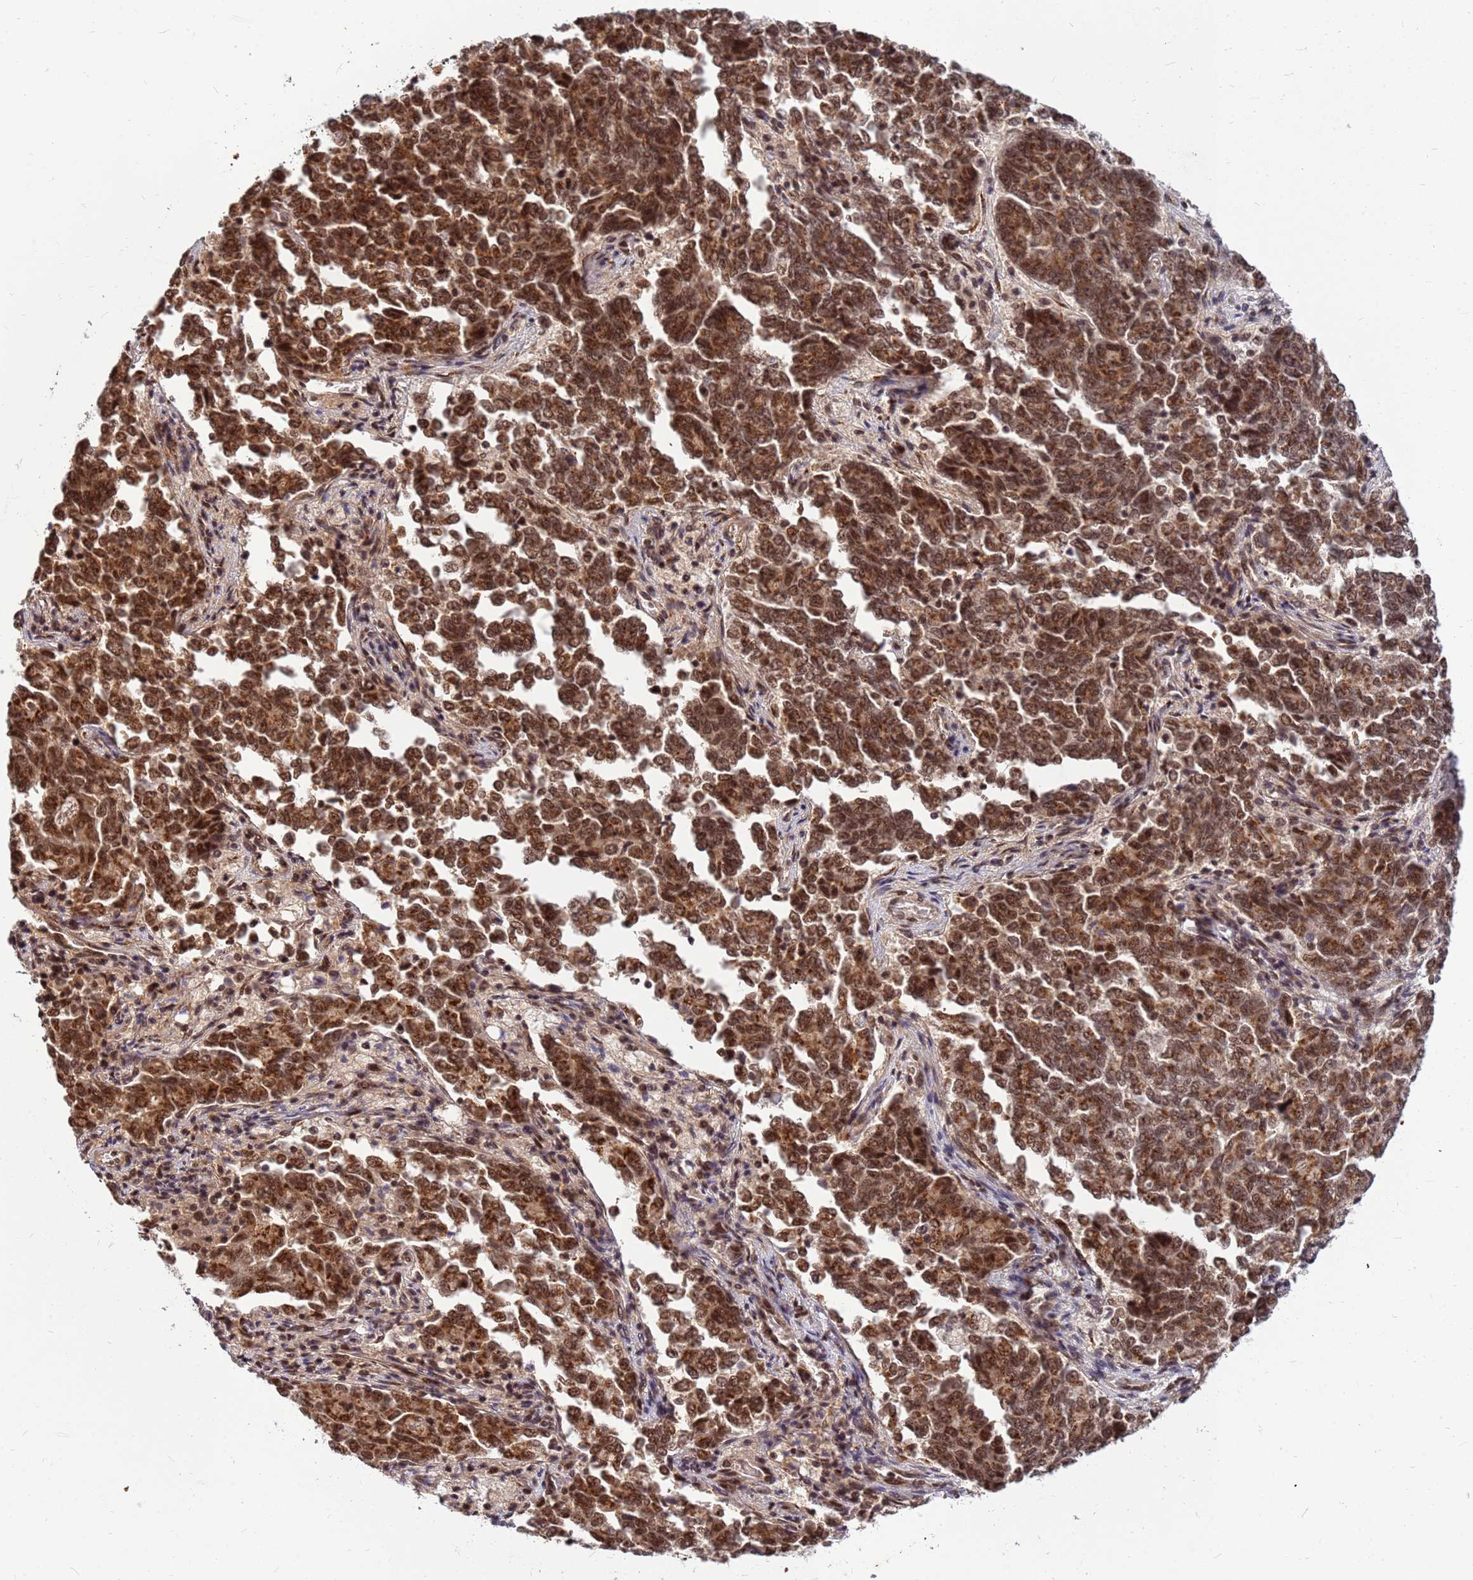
{"staining": {"intensity": "strong", "quantity": ">75%", "location": "cytoplasmic/membranous,nuclear"}, "tissue": "endometrial cancer", "cell_type": "Tumor cells", "image_type": "cancer", "snomed": [{"axis": "morphology", "description": "Adenocarcinoma, NOS"}, {"axis": "topography", "description": "Endometrium"}], "caption": "There is high levels of strong cytoplasmic/membranous and nuclear expression in tumor cells of endometrial cancer (adenocarcinoma), as demonstrated by immunohistochemical staining (brown color).", "gene": "NCBP2", "patient": {"sex": "female", "age": 80}}